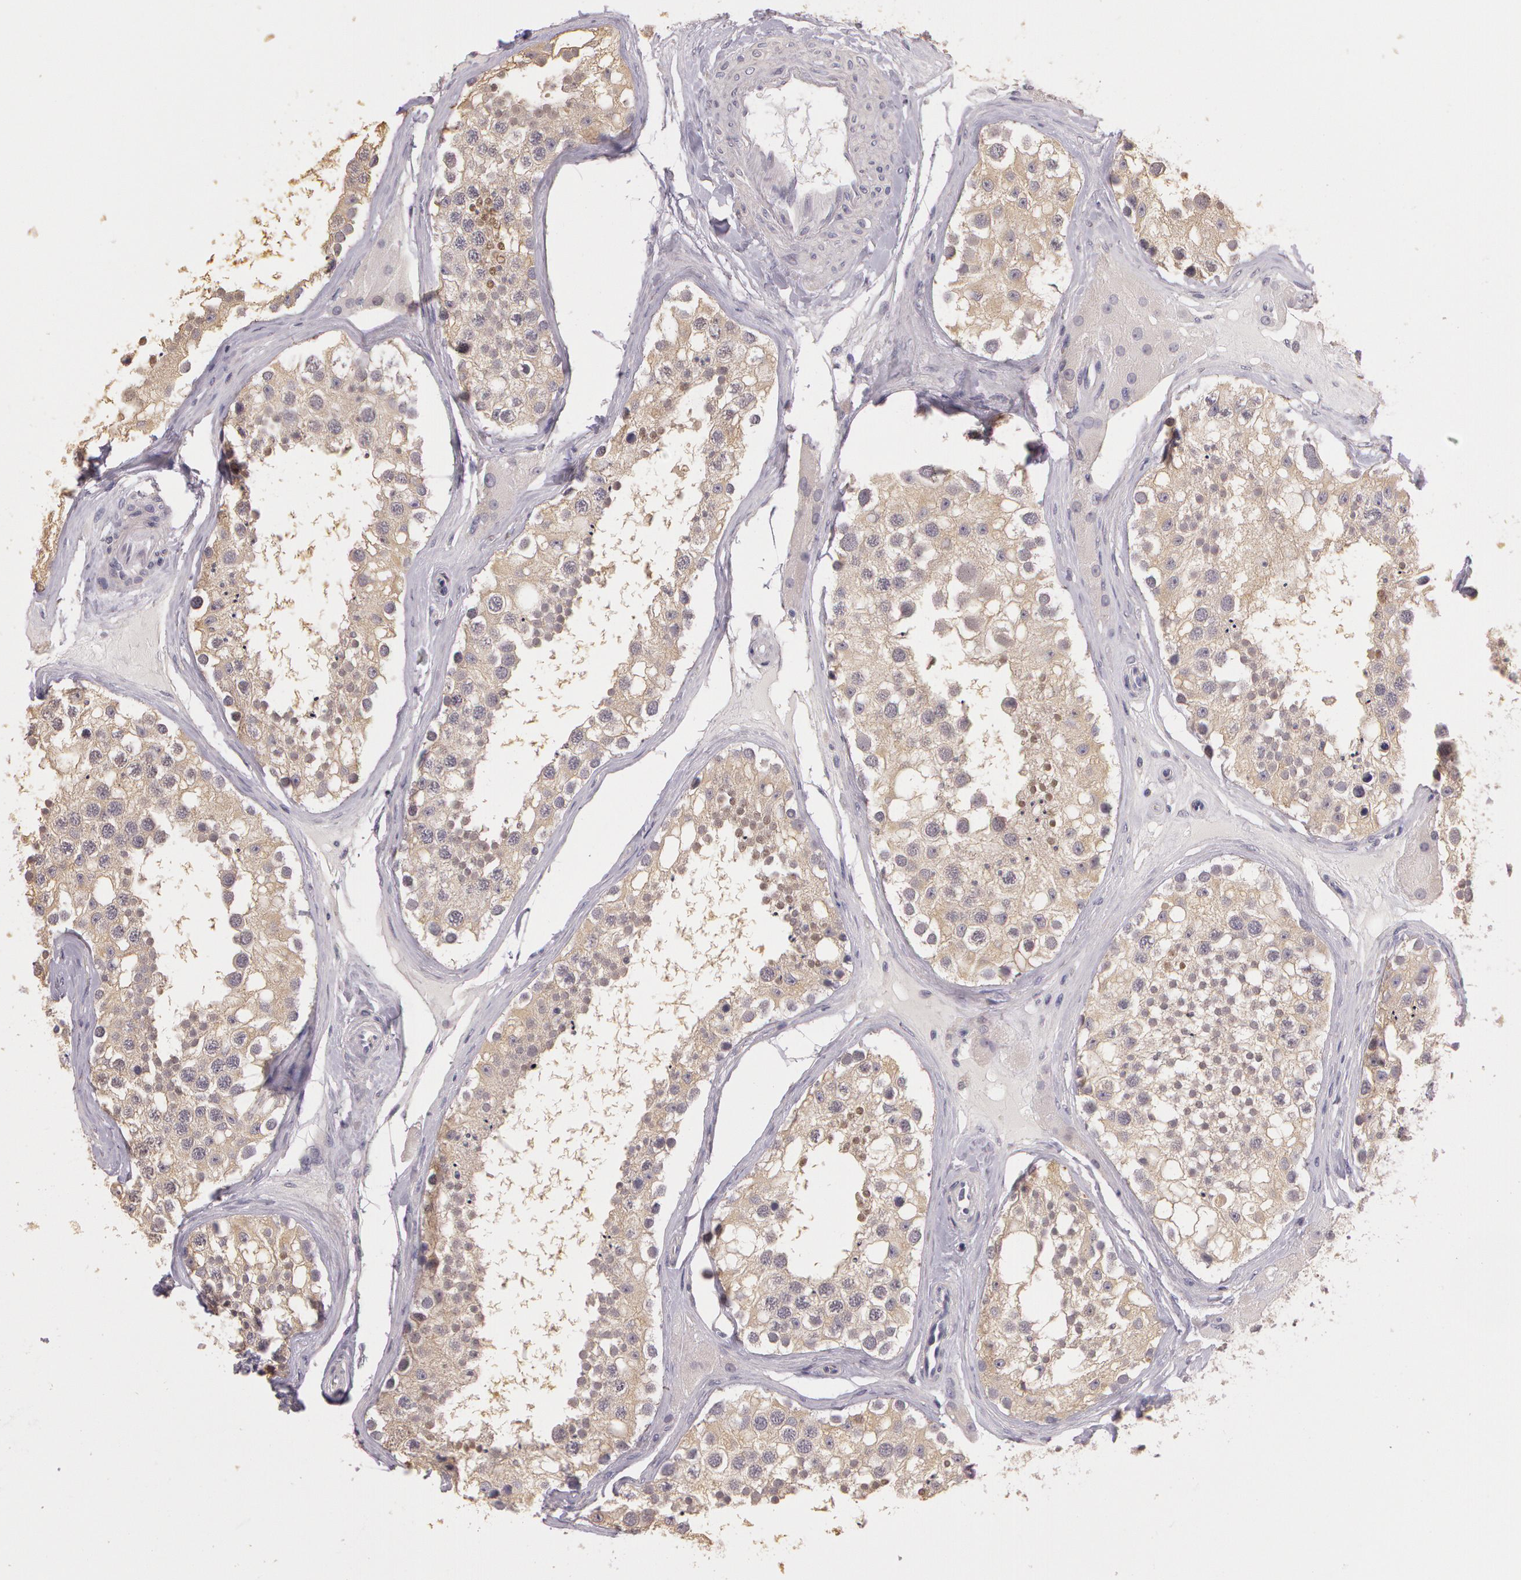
{"staining": {"intensity": "weak", "quantity": "25%-75%", "location": "cytoplasmic/membranous,nuclear"}, "tissue": "testis", "cell_type": "Cells in seminiferous ducts", "image_type": "normal", "snomed": [{"axis": "morphology", "description": "Normal tissue, NOS"}, {"axis": "topography", "description": "Testis"}], "caption": "Immunohistochemical staining of benign human testis exhibits weak cytoplasmic/membranous,nuclear protein staining in approximately 25%-75% of cells in seminiferous ducts. (DAB (3,3'-diaminobenzidine) = brown stain, brightfield microscopy at high magnification).", "gene": "G2E3", "patient": {"sex": "male", "age": 68}}